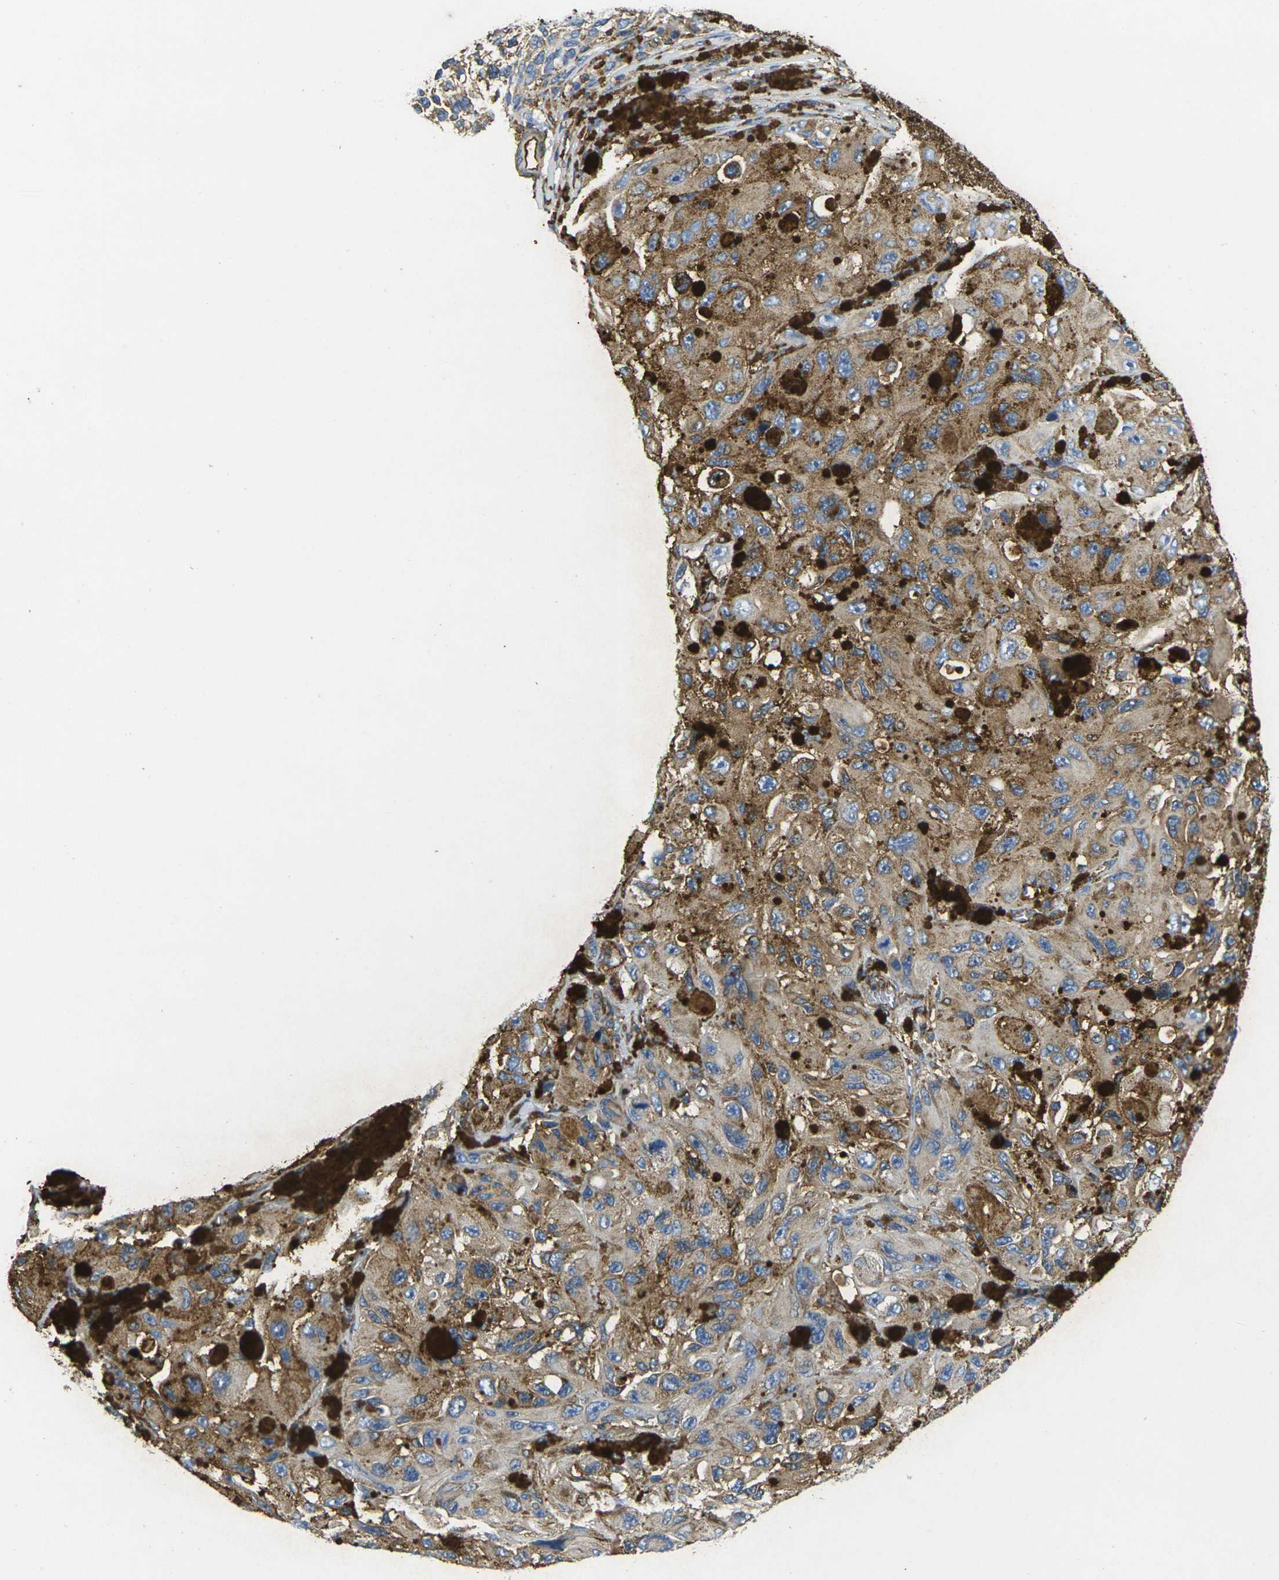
{"staining": {"intensity": "moderate", "quantity": "25%-75%", "location": "cytoplasmic/membranous"}, "tissue": "melanoma", "cell_type": "Tumor cells", "image_type": "cancer", "snomed": [{"axis": "morphology", "description": "Malignant melanoma, NOS"}, {"axis": "topography", "description": "Skin"}], "caption": "Protein staining shows moderate cytoplasmic/membranous expression in approximately 25%-75% of tumor cells in malignant melanoma.", "gene": "FAM110D", "patient": {"sex": "female", "age": 73}}